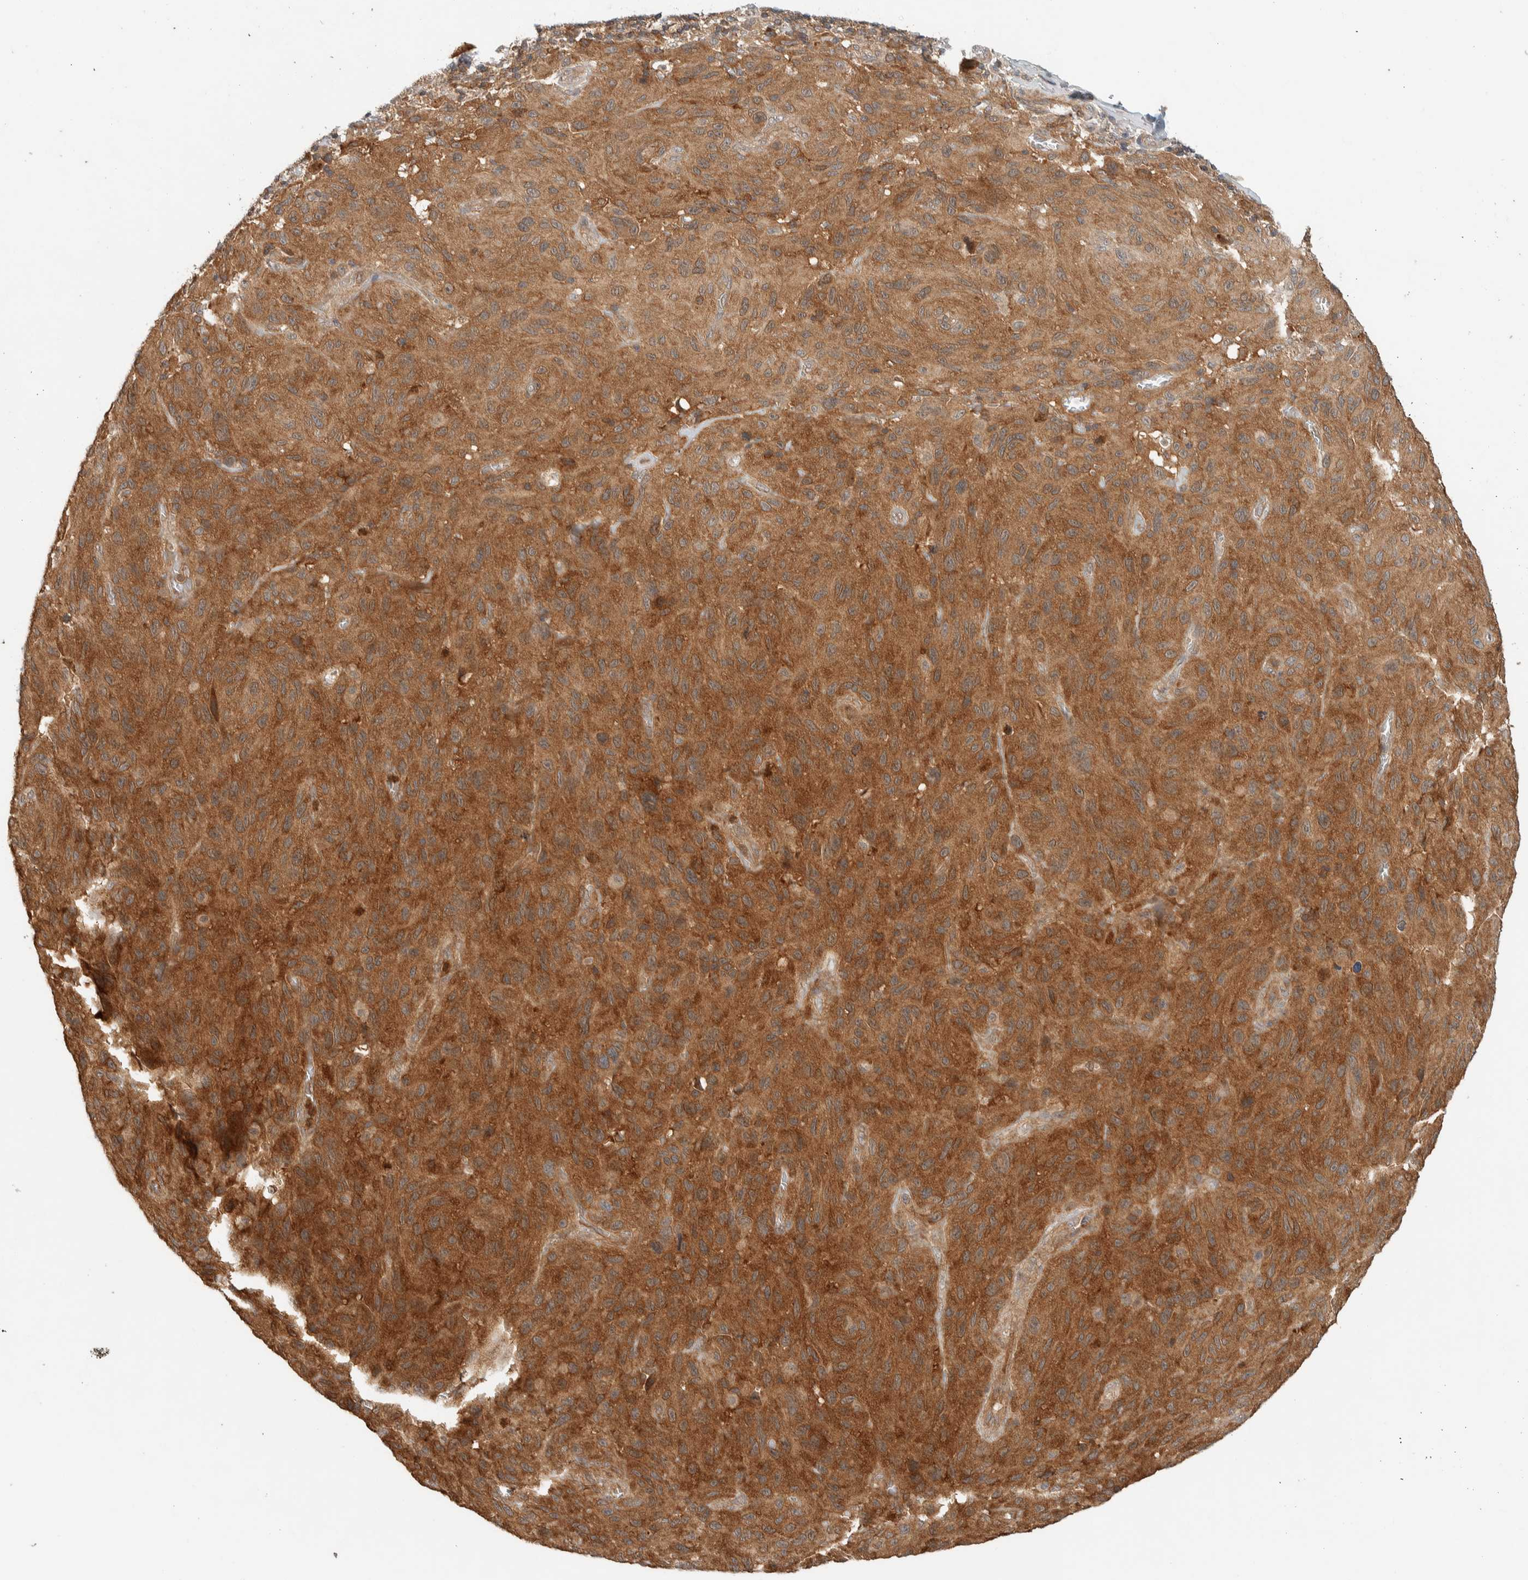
{"staining": {"intensity": "strong", "quantity": ">75%", "location": "cytoplasmic/membranous"}, "tissue": "melanoma", "cell_type": "Tumor cells", "image_type": "cancer", "snomed": [{"axis": "morphology", "description": "Malignant melanoma, NOS"}, {"axis": "topography", "description": "Skin"}], "caption": "There is high levels of strong cytoplasmic/membranous expression in tumor cells of malignant melanoma, as demonstrated by immunohistochemical staining (brown color).", "gene": "ADSS2", "patient": {"sex": "male", "age": 66}}